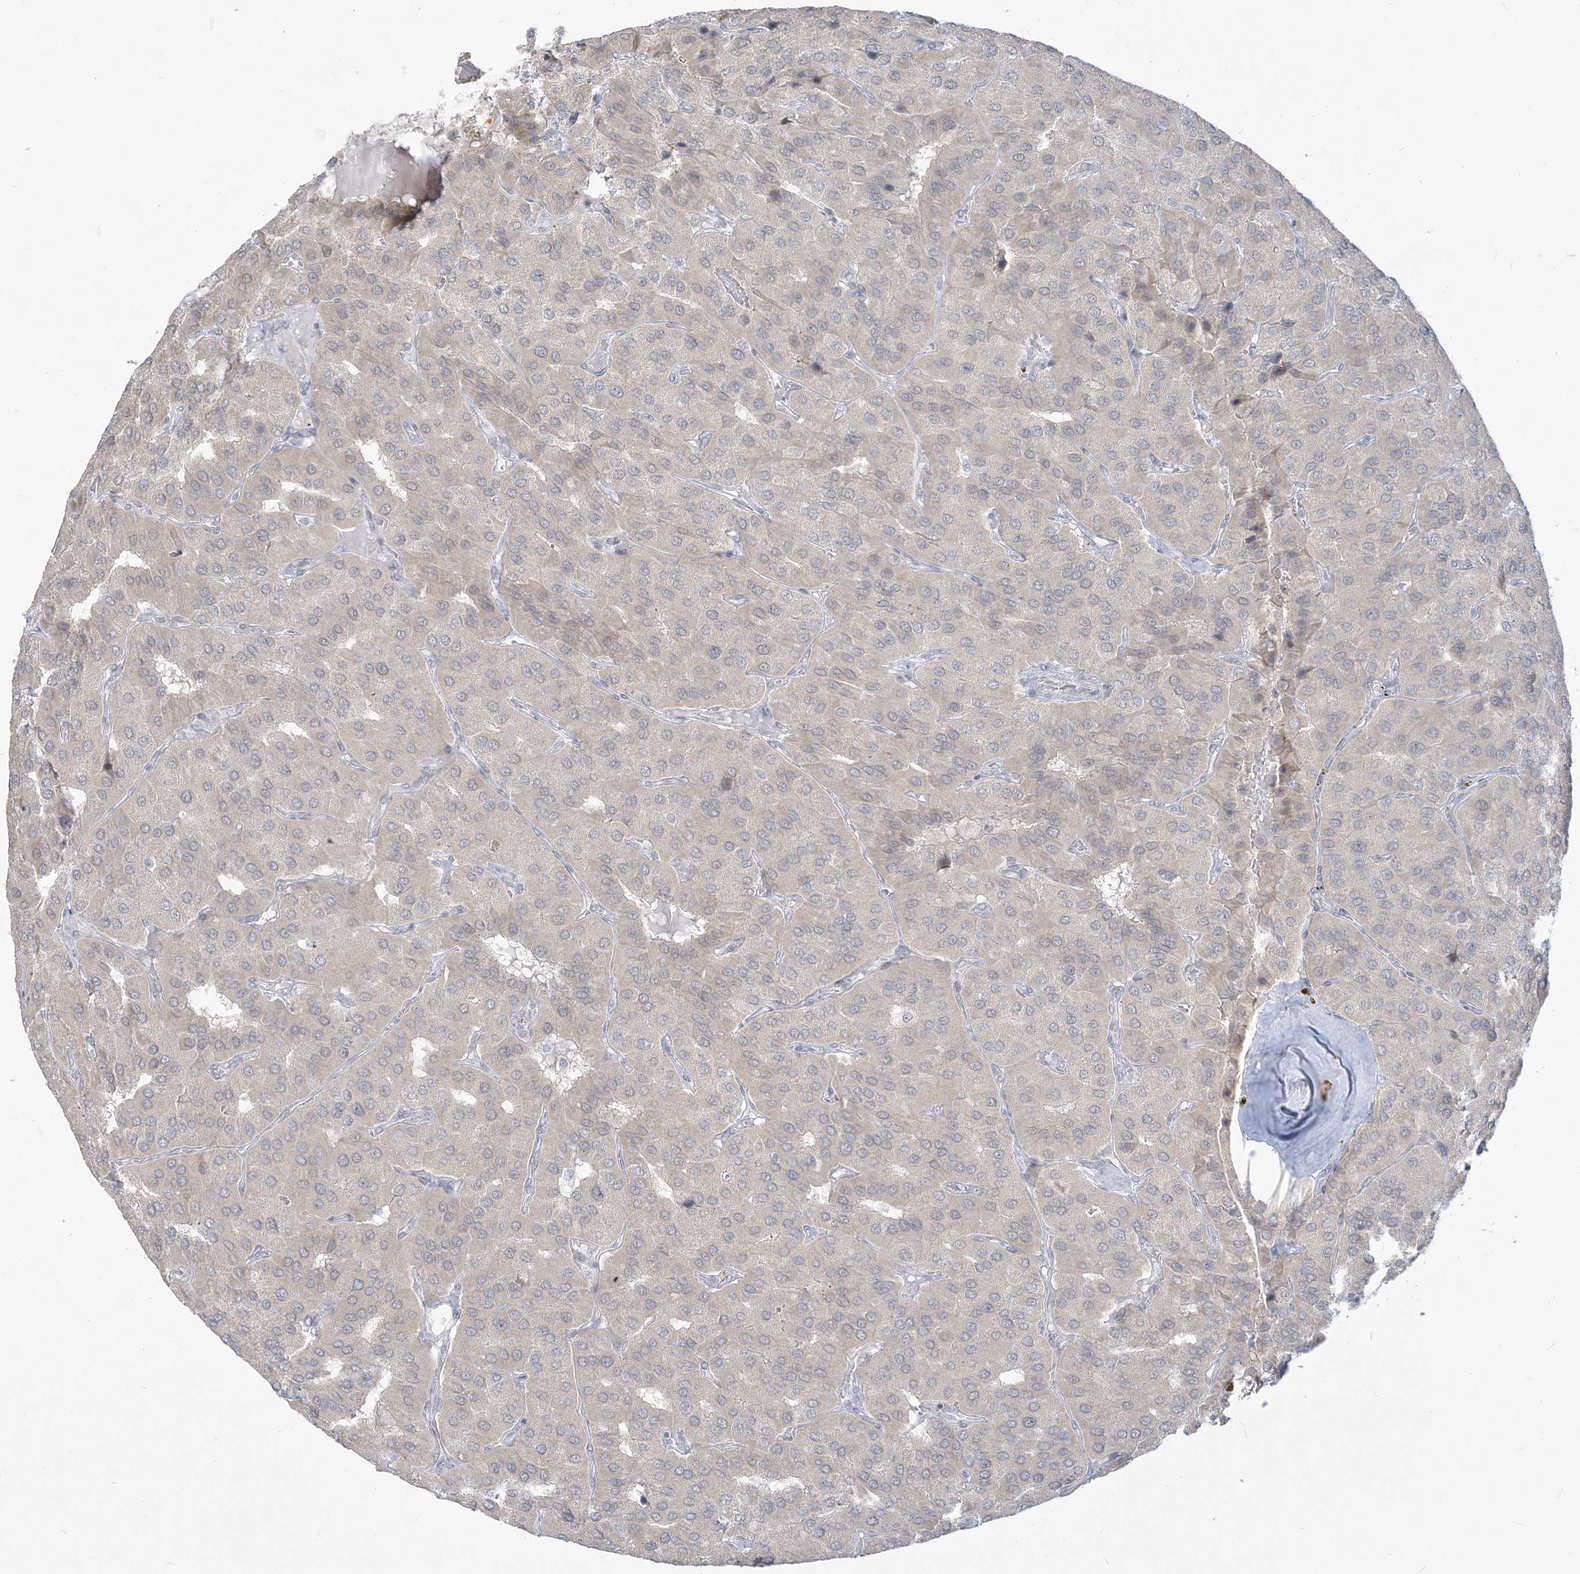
{"staining": {"intensity": "negative", "quantity": "none", "location": "none"}, "tissue": "parathyroid gland", "cell_type": "Glandular cells", "image_type": "normal", "snomed": [{"axis": "morphology", "description": "Normal tissue, NOS"}, {"axis": "morphology", "description": "Adenoma, NOS"}, {"axis": "topography", "description": "Parathyroid gland"}], "caption": "Normal parathyroid gland was stained to show a protein in brown. There is no significant expression in glandular cells.", "gene": "SDAD1", "patient": {"sex": "female", "age": 86}}